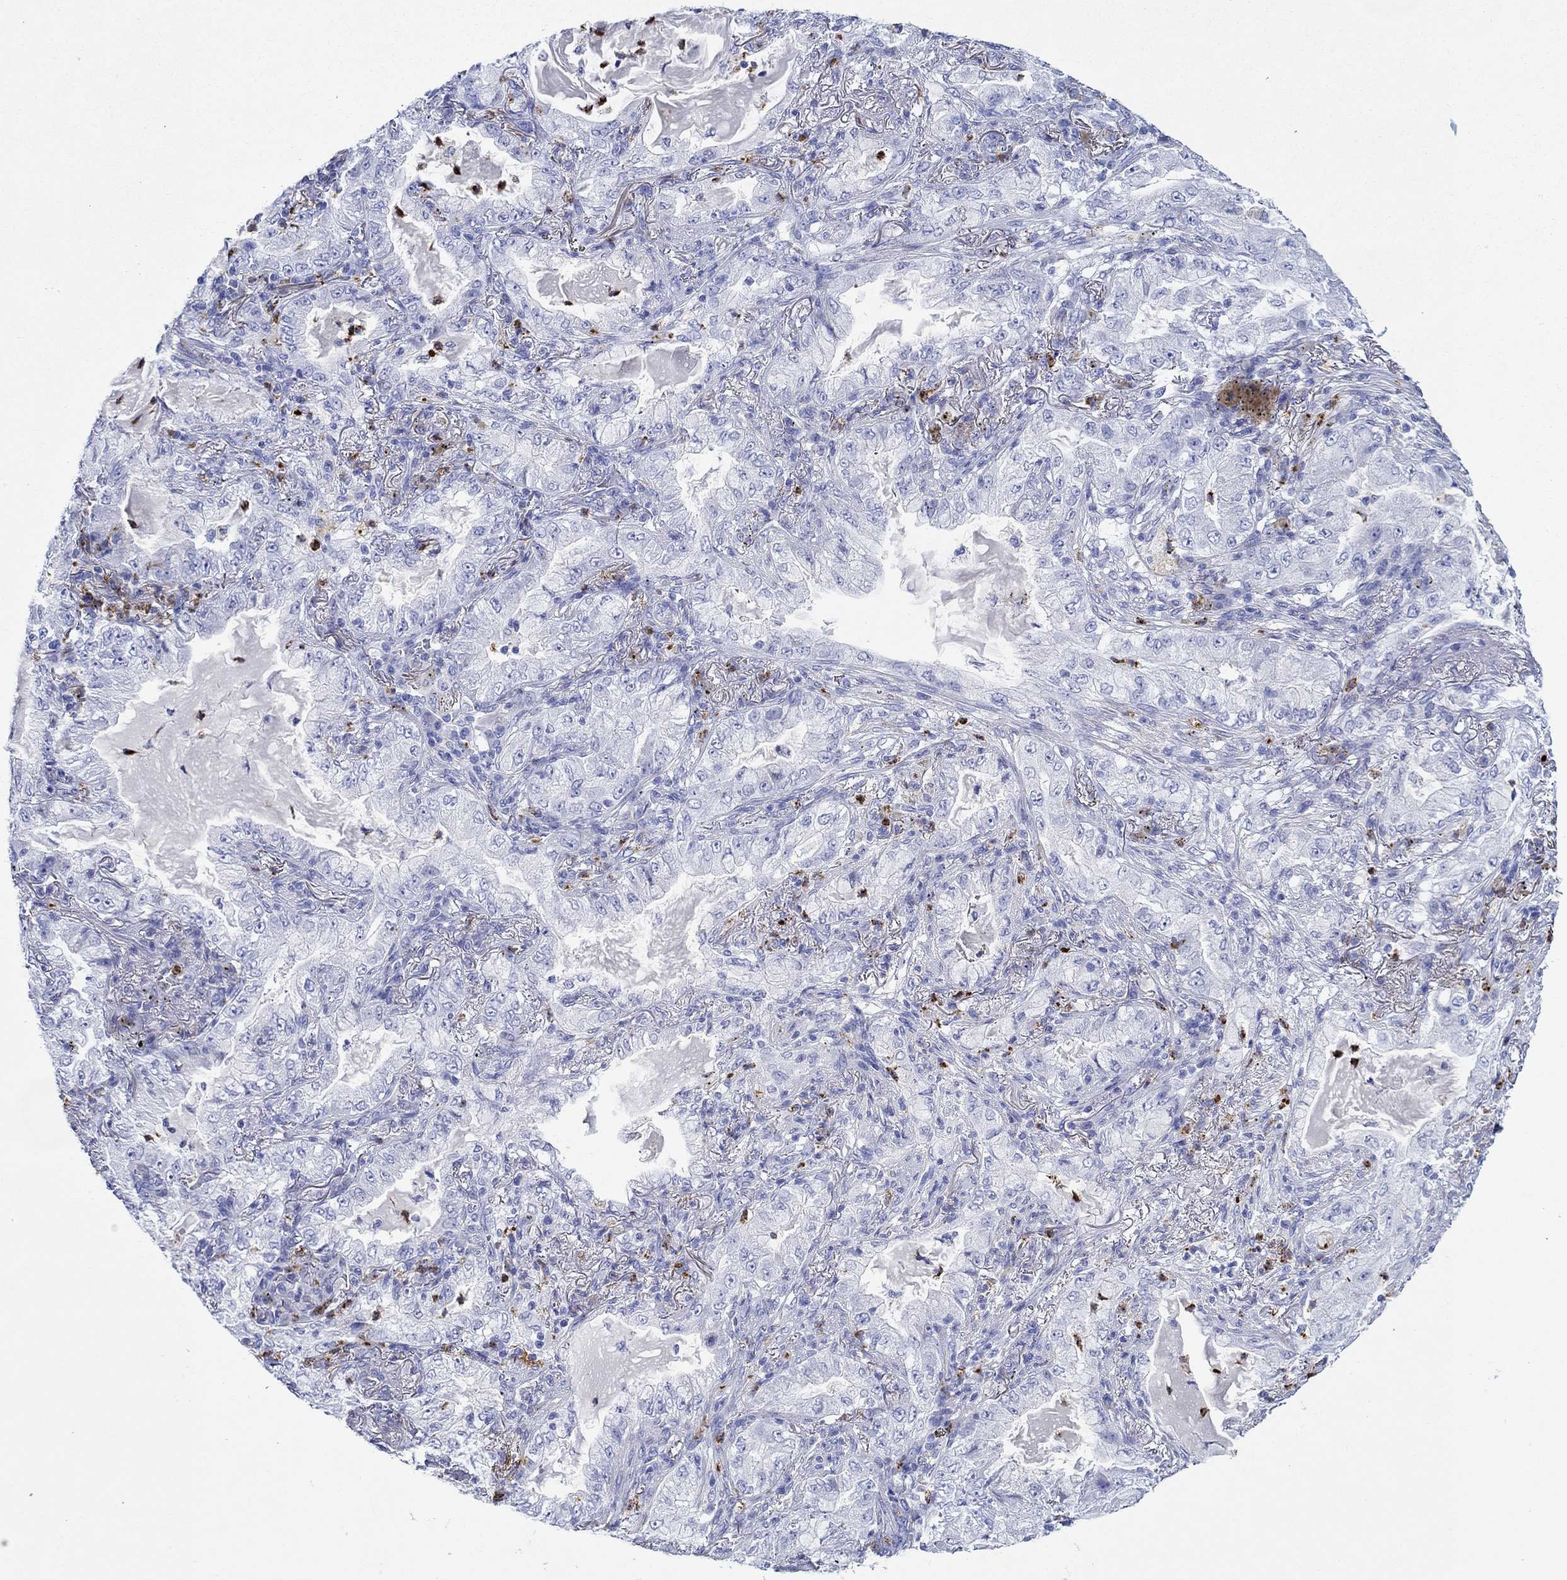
{"staining": {"intensity": "negative", "quantity": "none", "location": "none"}, "tissue": "lung cancer", "cell_type": "Tumor cells", "image_type": "cancer", "snomed": [{"axis": "morphology", "description": "Adenocarcinoma, NOS"}, {"axis": "topography", "description": "Lung"}], "caption": "Immunohistochemistry image of neoplastic tissue: human lung cancer stained with DAB shows no significant protein expression in tumor cells.", "gene": "EPX", "patient": {"sex": "female", "age": 73}}